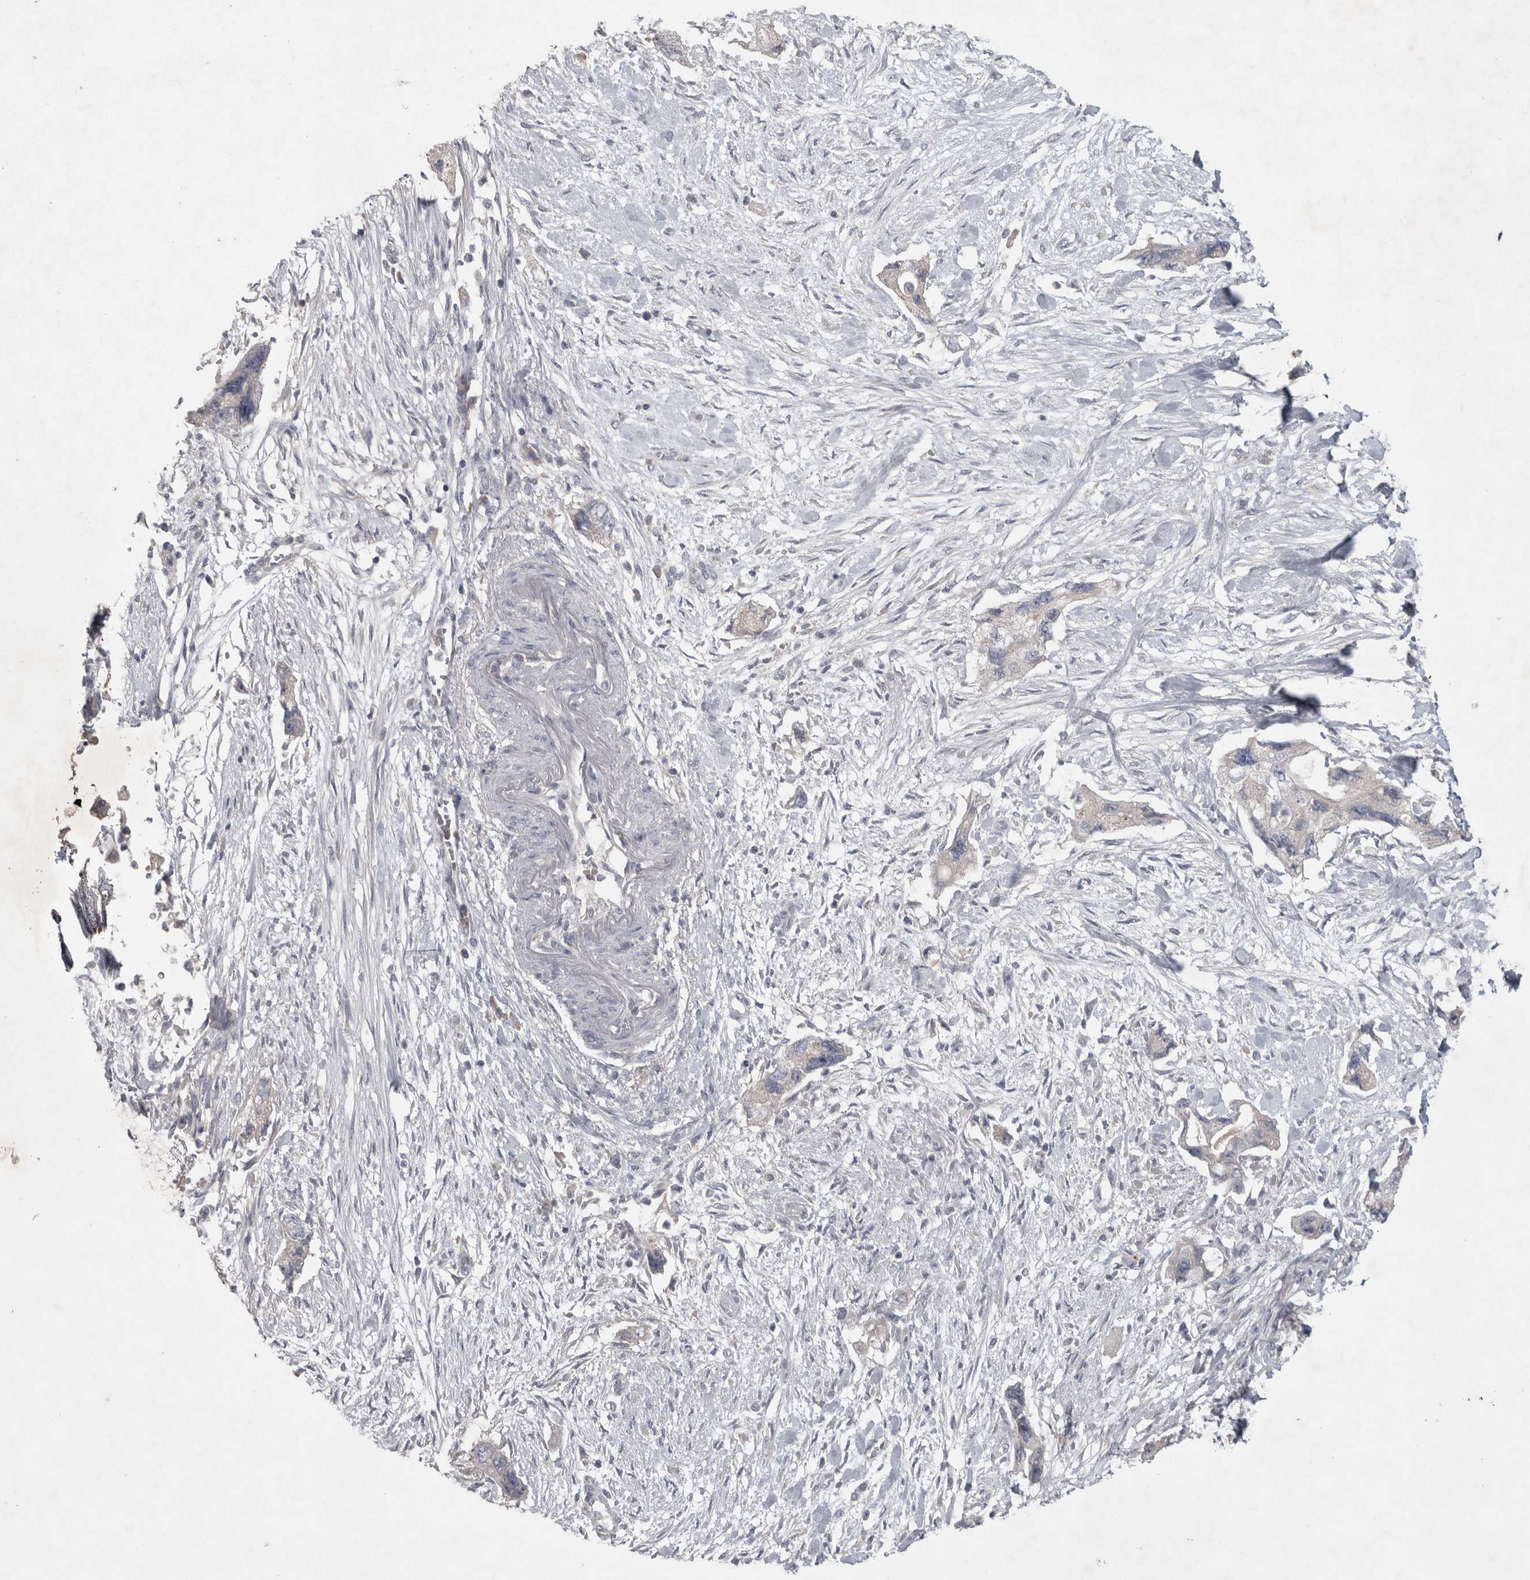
{"staining": {"intensity": "negative", "quantity": "none", "location": "none"}, "tissue": "pancreatic cancer", "cell_type": "Tumor cells", "image_type": "cancer", "snomed": [{"axis": "morphology", "description": "Adenocarcinoma, NOS"}, {"axis": "topography", "description": "Pancreas"}], "caption": "A photomicrograph of human pancreatic adenocarcinoma is negative for staining in tumor cells.", "gene": "ENPP7", "patient": {"sex": "female", "age": 73}}